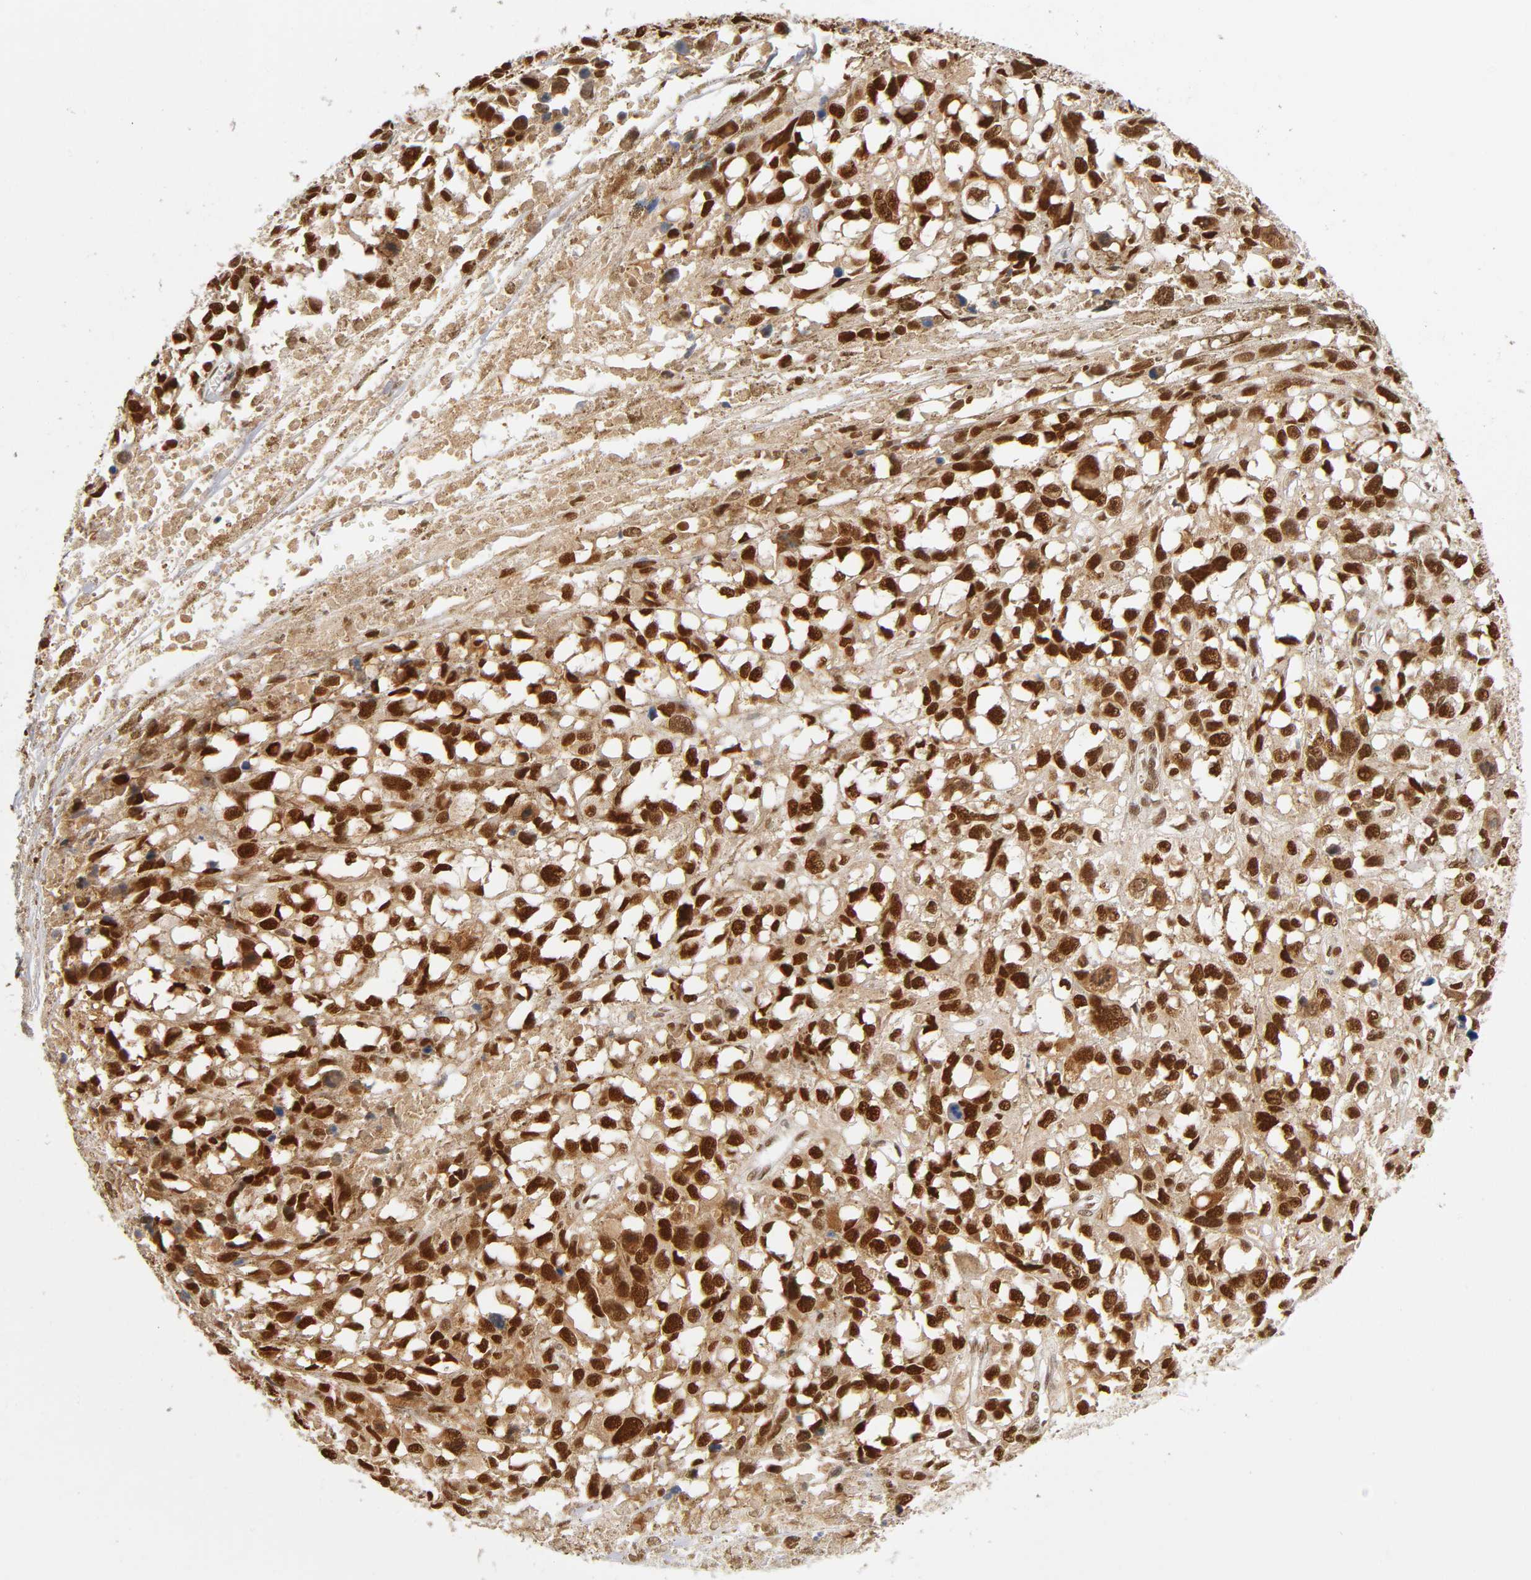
{"staining": {"intensity": "strong", "quantity": ">75%", "location": "nuclear"}, "tissue": "melanoma", "cell_type": "Tumor cells", "image_type": "cancer", "snomed": [{"axis": "morphology", "description": "Malignant melanoma, Metastatic site"}, {"axis": "topography", "description": "Lymph node"}], "caption": "Immunohistochemical staining of human malignant melanoma (metastatic site) demonstrates high levels of strong nuclear expression in about >75% of tumor cells.", "gene": "ILKAP", "patient": {"sex": "male", "age": 59}}